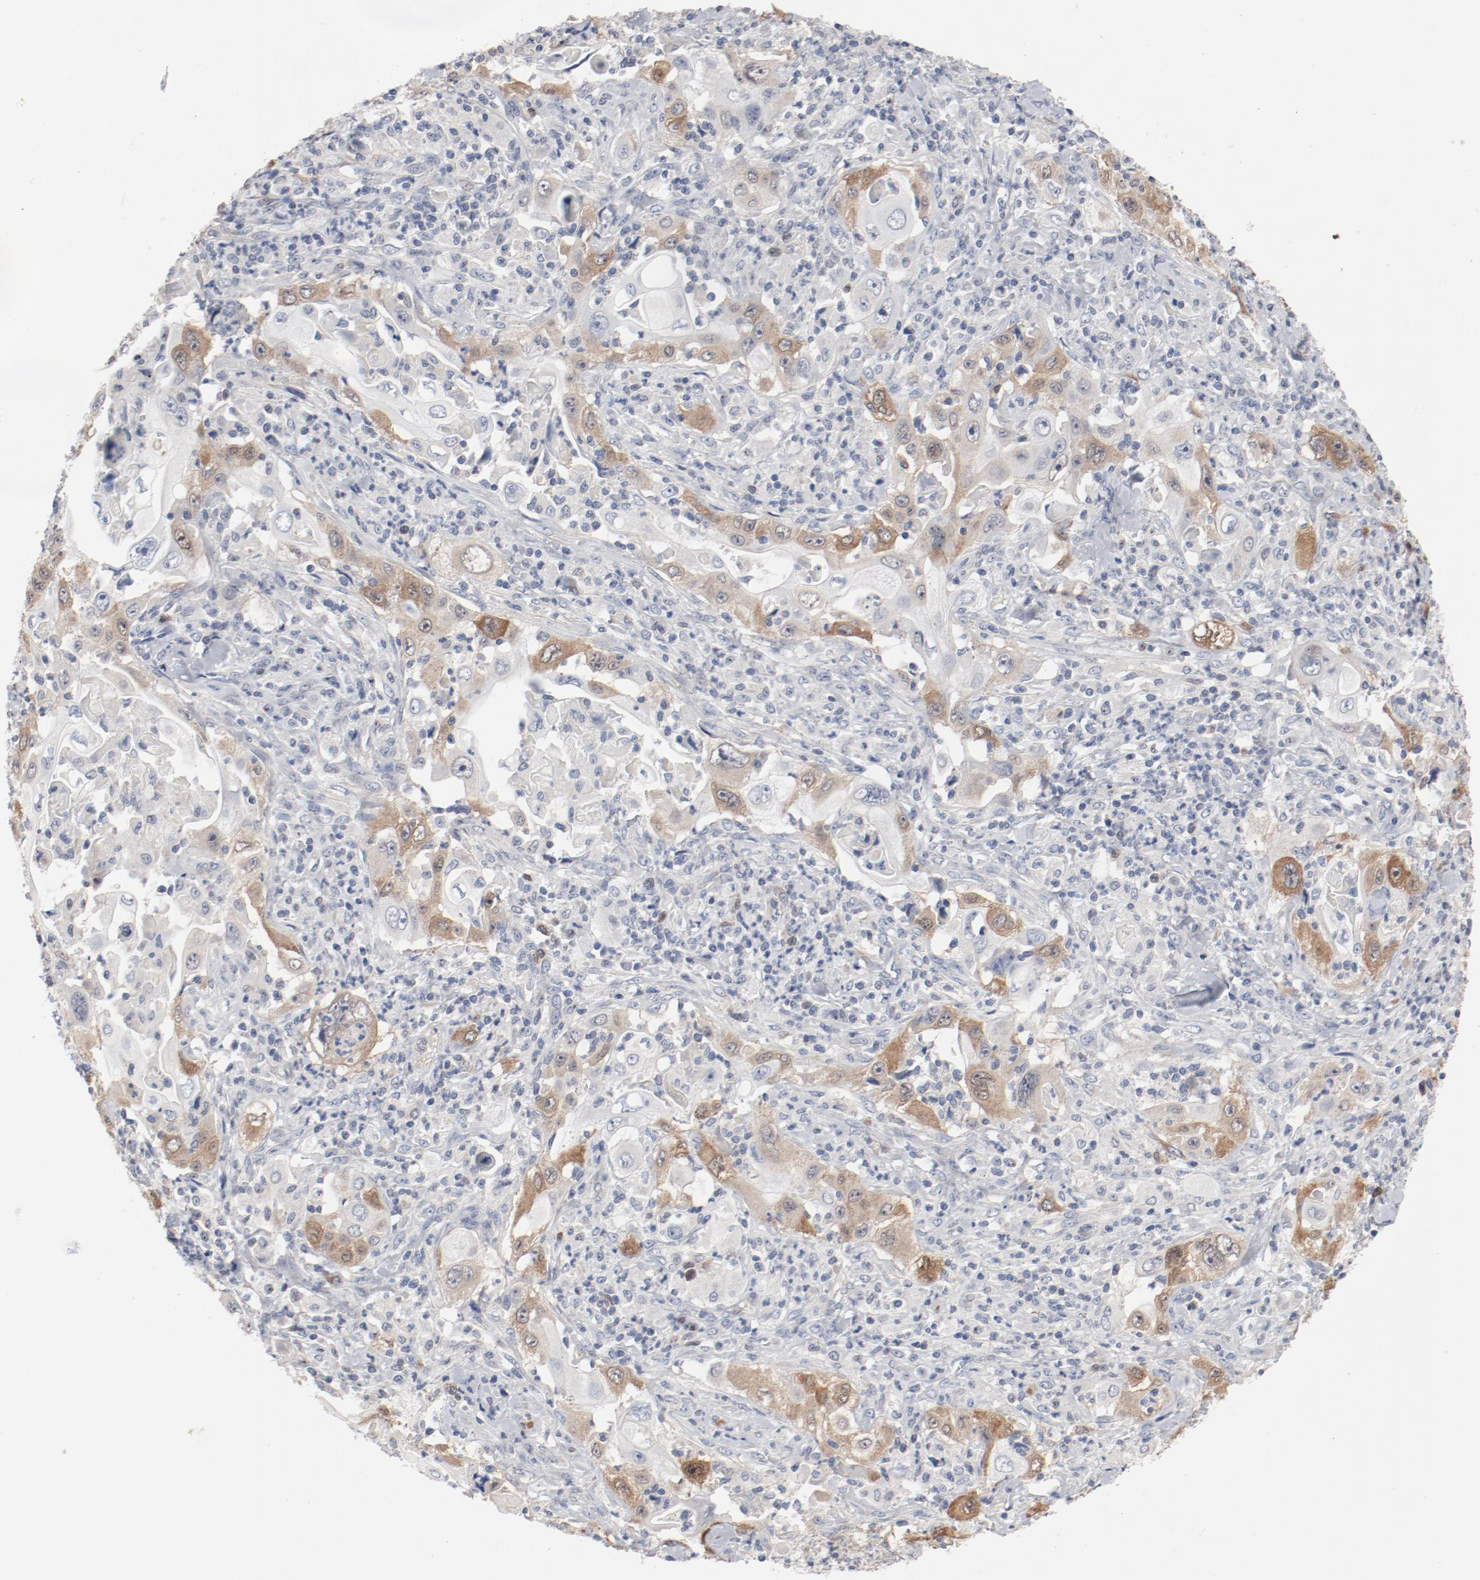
{"staining": {"intensity": "moderate", "quantity": "25%-75%", "location": "cytoplasmic/membranous"}, "tissue": "pancreatic cancer", "cell_type": "Tumor cells", "image_type": "cancer", "snomed": [{"axis": "morphology", "description": "Adenocarcinoma, NOS"}, {"axis": "topography", "description": "Pancreas"}], "caption": "Immunohistochemistry (IHC) (DAB (3,3'-diaminobenzidine)) staining of human pancreatic adenocarcinoma demonstrates moderate cytoplasmic/membranous protein expression in about 25%-75% of tumor cells.", "gene": "CDK1", "patient": {"sex": "male", "age": 70}}